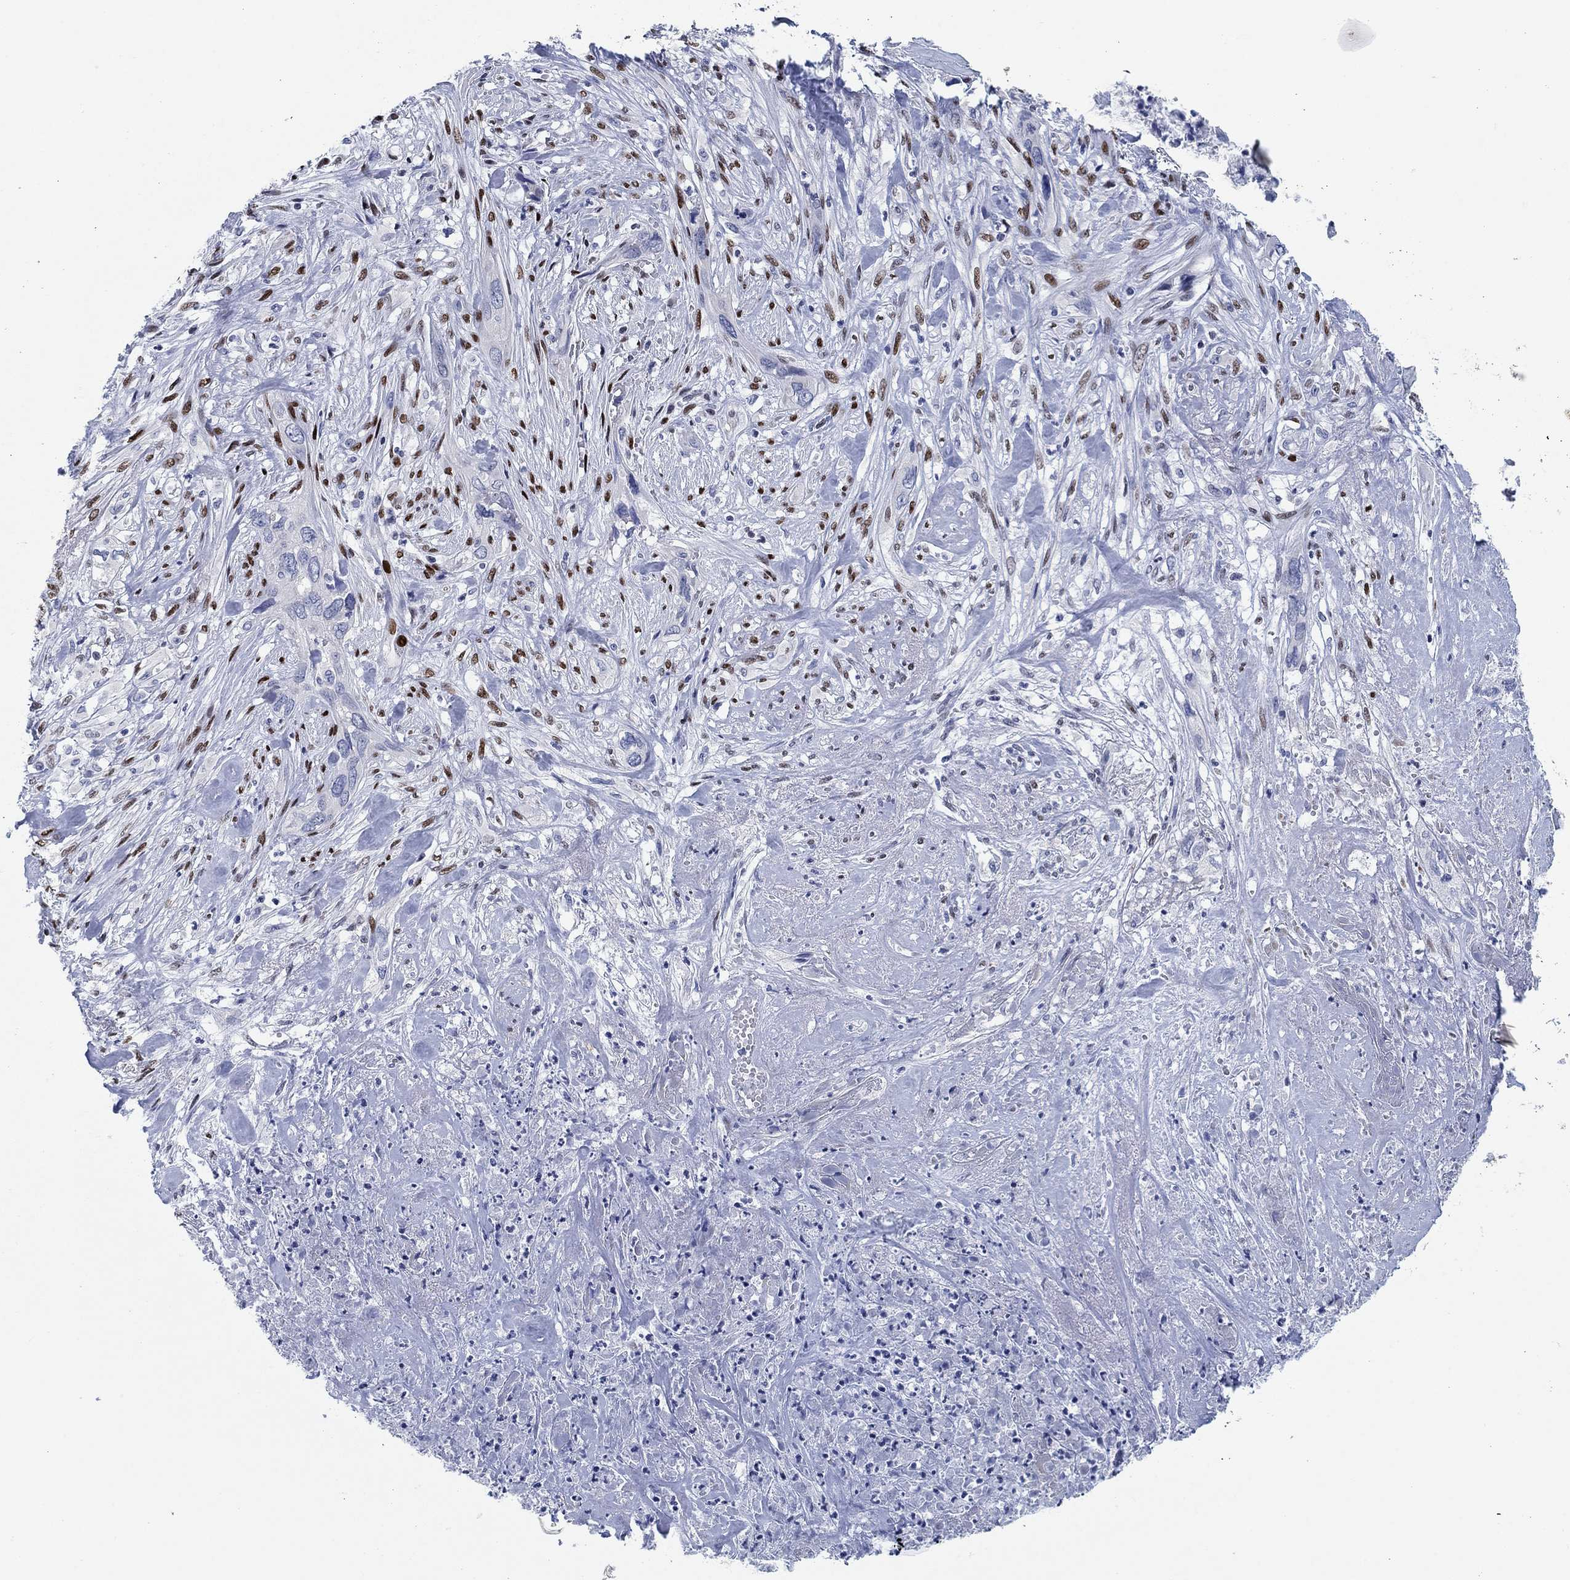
{"staining": {"intensity": "negative", "quantity": "none", "location": "none"}, "tissue": "cervical cancer", "cell_type": "Tumor cells", "image_type": "cancer", "snomed": [{"axis": "morphology", "description": "Squamous cell carcinoma, NOS"}, {"axis": "topography", "description": "Cervix"}], "caption": "The histopathology image shows no staining of tumor cells in squamous cell carcinoma (cervical). The staining was performed using DAB to visualize the protein expression in brown, while the nuclei were stained in blue with hematoxylin (Magnification: 20x).", "gene": "ZEB1", "patient": {"sex": "female", "age": 57}}